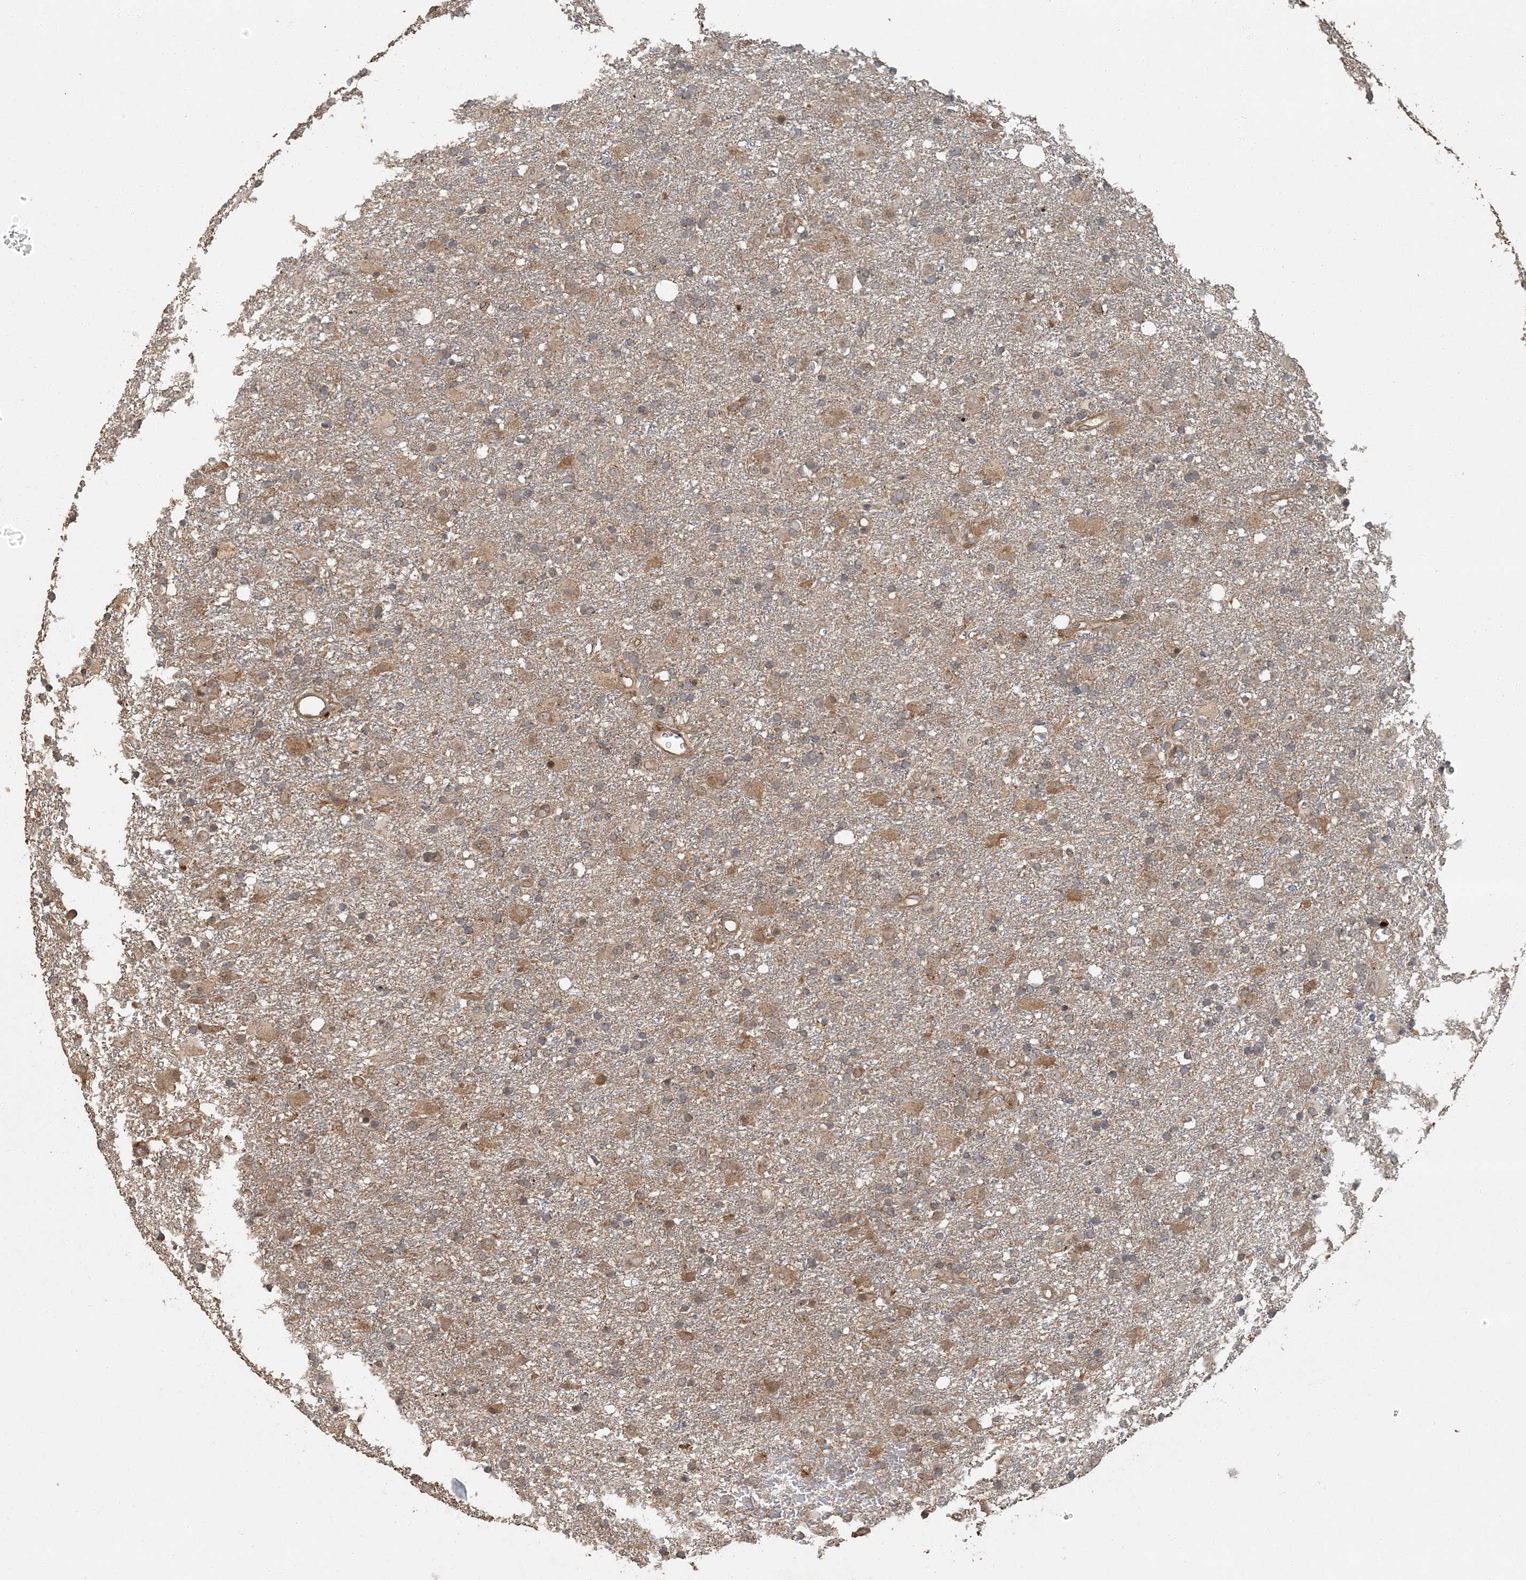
{"staining": {"intensity": "moderate", "quantity": "25%-75%", "location": "cytoplasmic/membranous"}, "tissue": "glioma", "cell_type": "Tumor cells", "image_type": "cancer", "snomed": [{"axis": "morphology", "description": "Glioma, malignant, Low grade"}, {"axis": "topography", "description": "Brain"}], "caption": "Immunohistochemical staining of human malignant glioma (low-grade) reveals moderate cytoplasmic/membranous protein staining in about 25%-75% of tumor cells.", "gene": "AK9", "patient": {"sex": "male", "age": 65}}